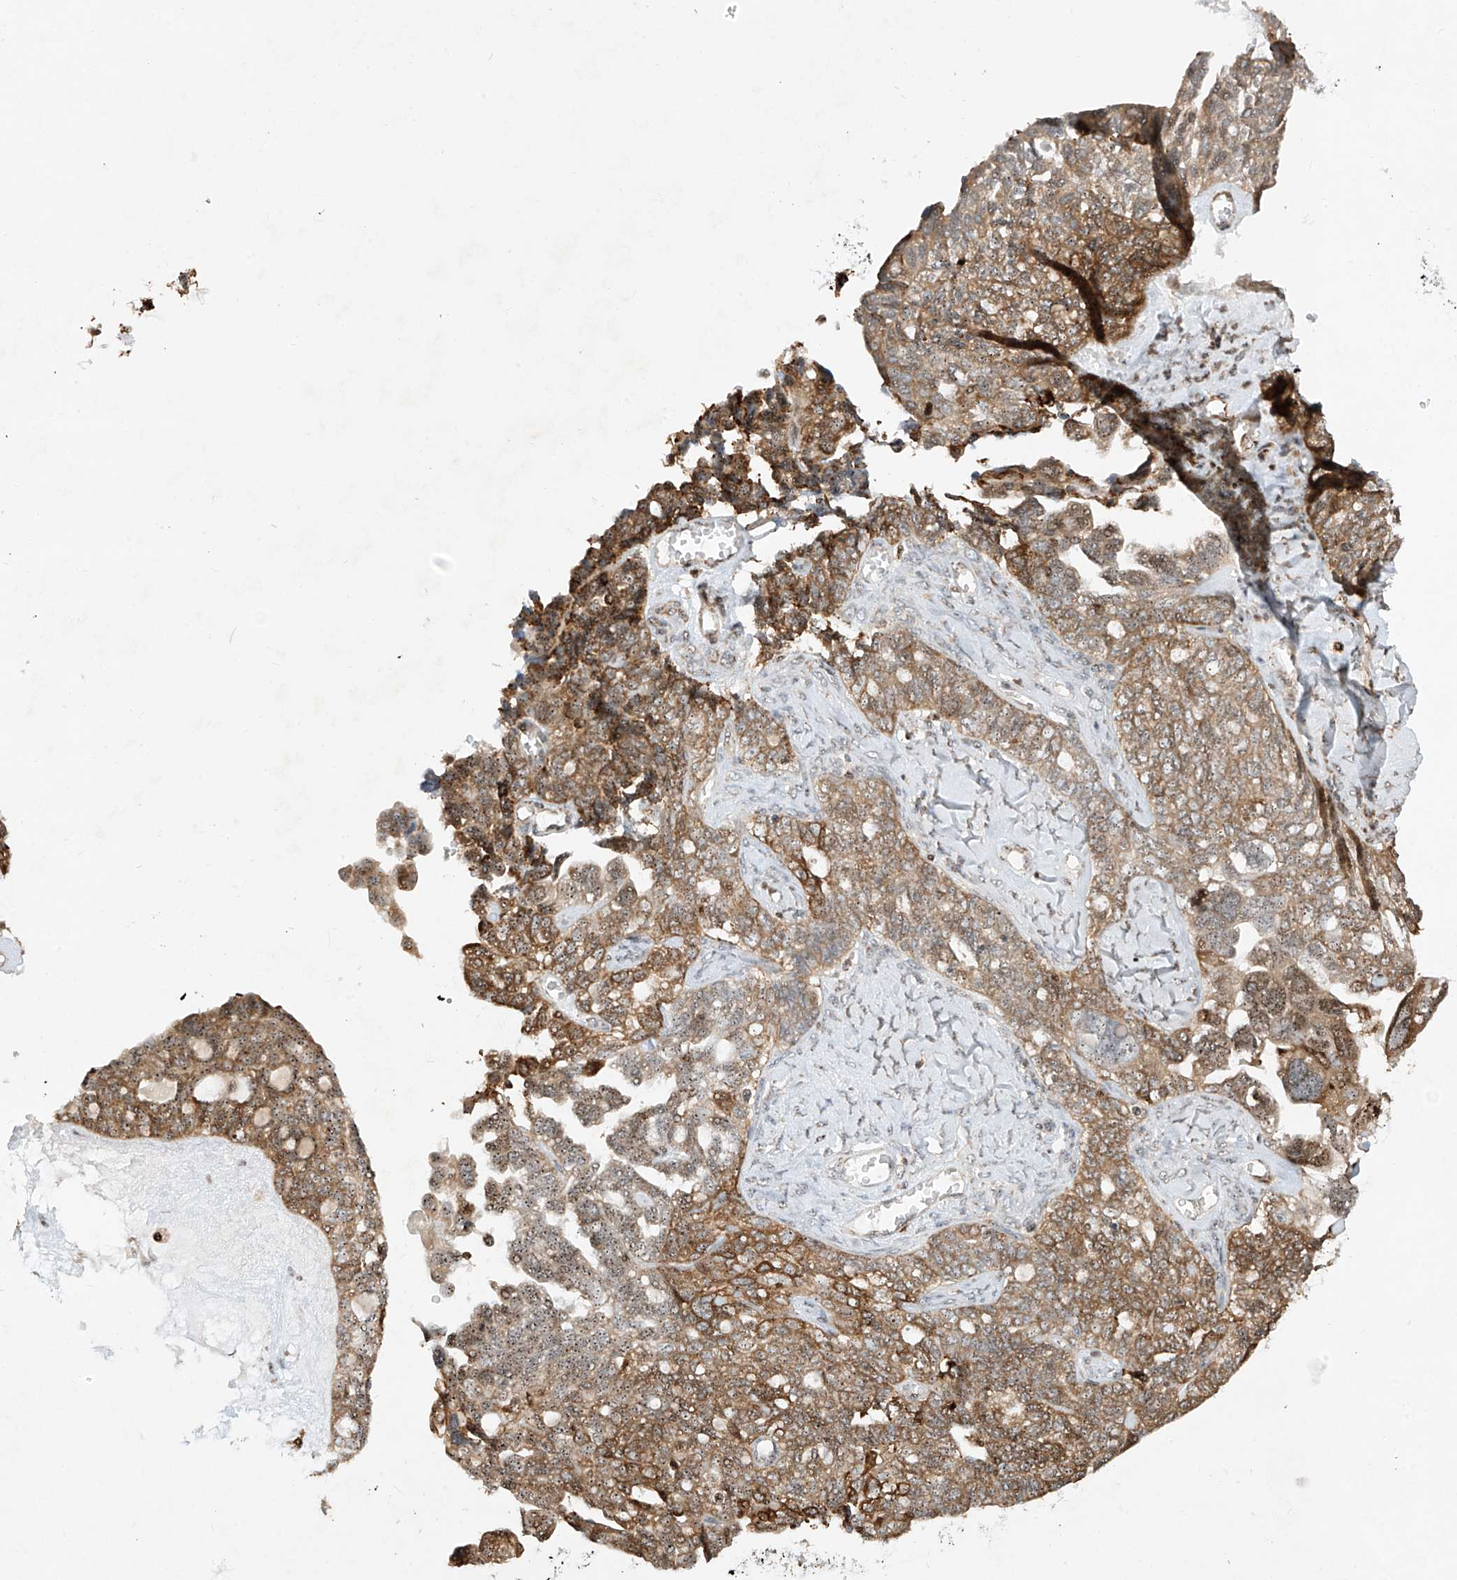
{"staining": {"intensity": "moderate", "quantity": ">75%", "location": "cytoplasmic/membranous,nuclear"}, "tissue": "ovarian cancer", "cell_type": "Tumor cells", "image_type": "cancer", "snomed": [{"axis": "morphology", "description": "Cystadenocarcinoma, serous, NOS"}, {"axis": "topography", "description": "Ovary"}], "caption": "Serous cystadenocarcinoma (ovarian) was stained to show a protein in brown. There is medium levels of moderate cytoplasmic/membranous and nuclear expression in about >75% of tumor cells. Nuclei are stained in blue.", "gene": "ZBTB8A", "patient": {"sex": "female", "age": 79}}